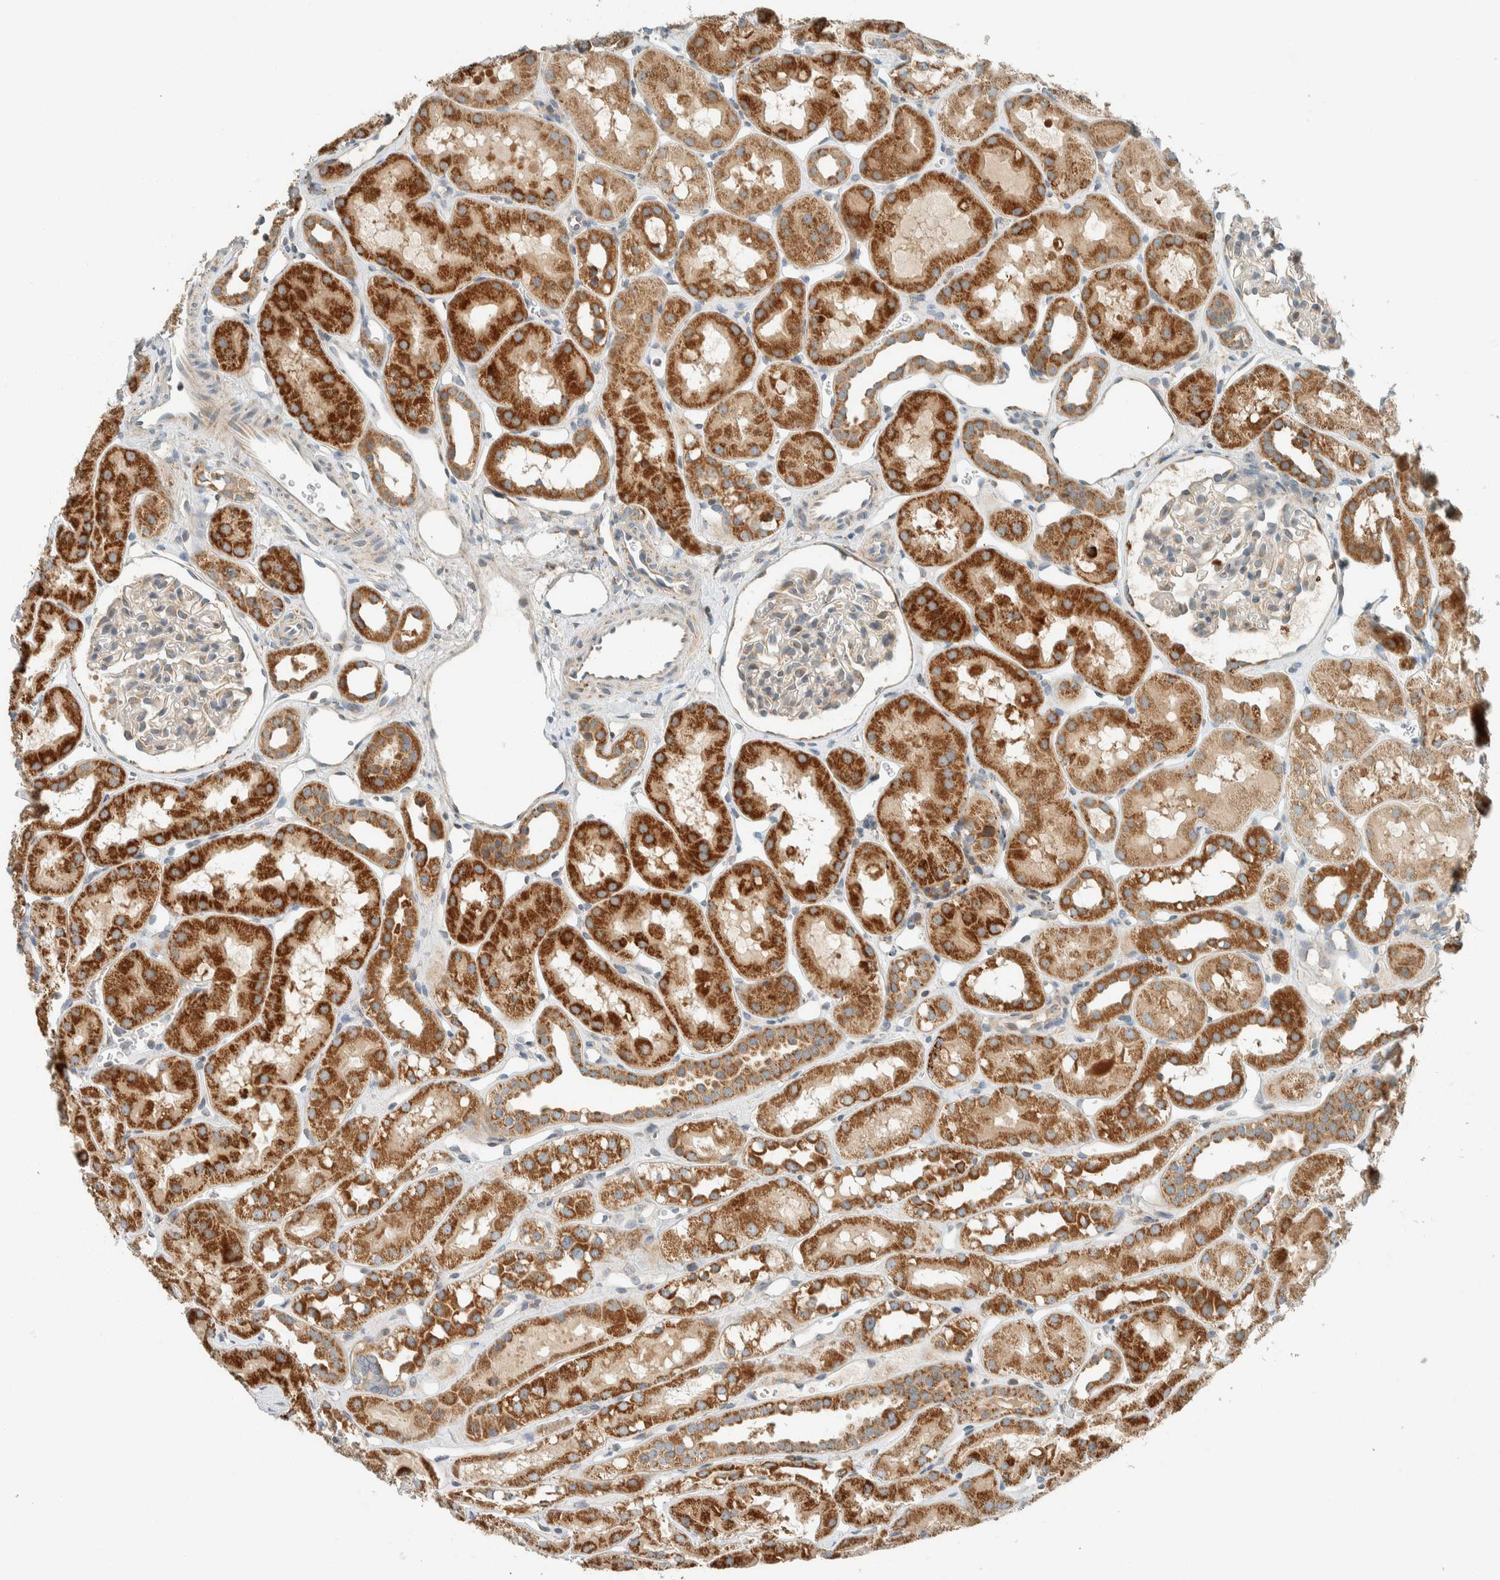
{"staining": {"intensity": "weak", "quantity": "<25%", "location": "cytoplasmic/membranous"}, "tissue": "kidney", "cell_type": "Cells in glomeruli", "image_type": "normal", "snomed": [{"axis": "morphology", "description": "Normal tissue, NOS"}, {"axis": "topography", "description": "Kidney"}], "caption": "Cells in glomeruli show no significant protein staining in benign kidney. (Brightfield microscopy of DAB (3,3'-diaminobenzidine) immunohistochemistry at high magnification).", "gene": "SPAG5", "patient": {"sex": "male", "age": 16}}